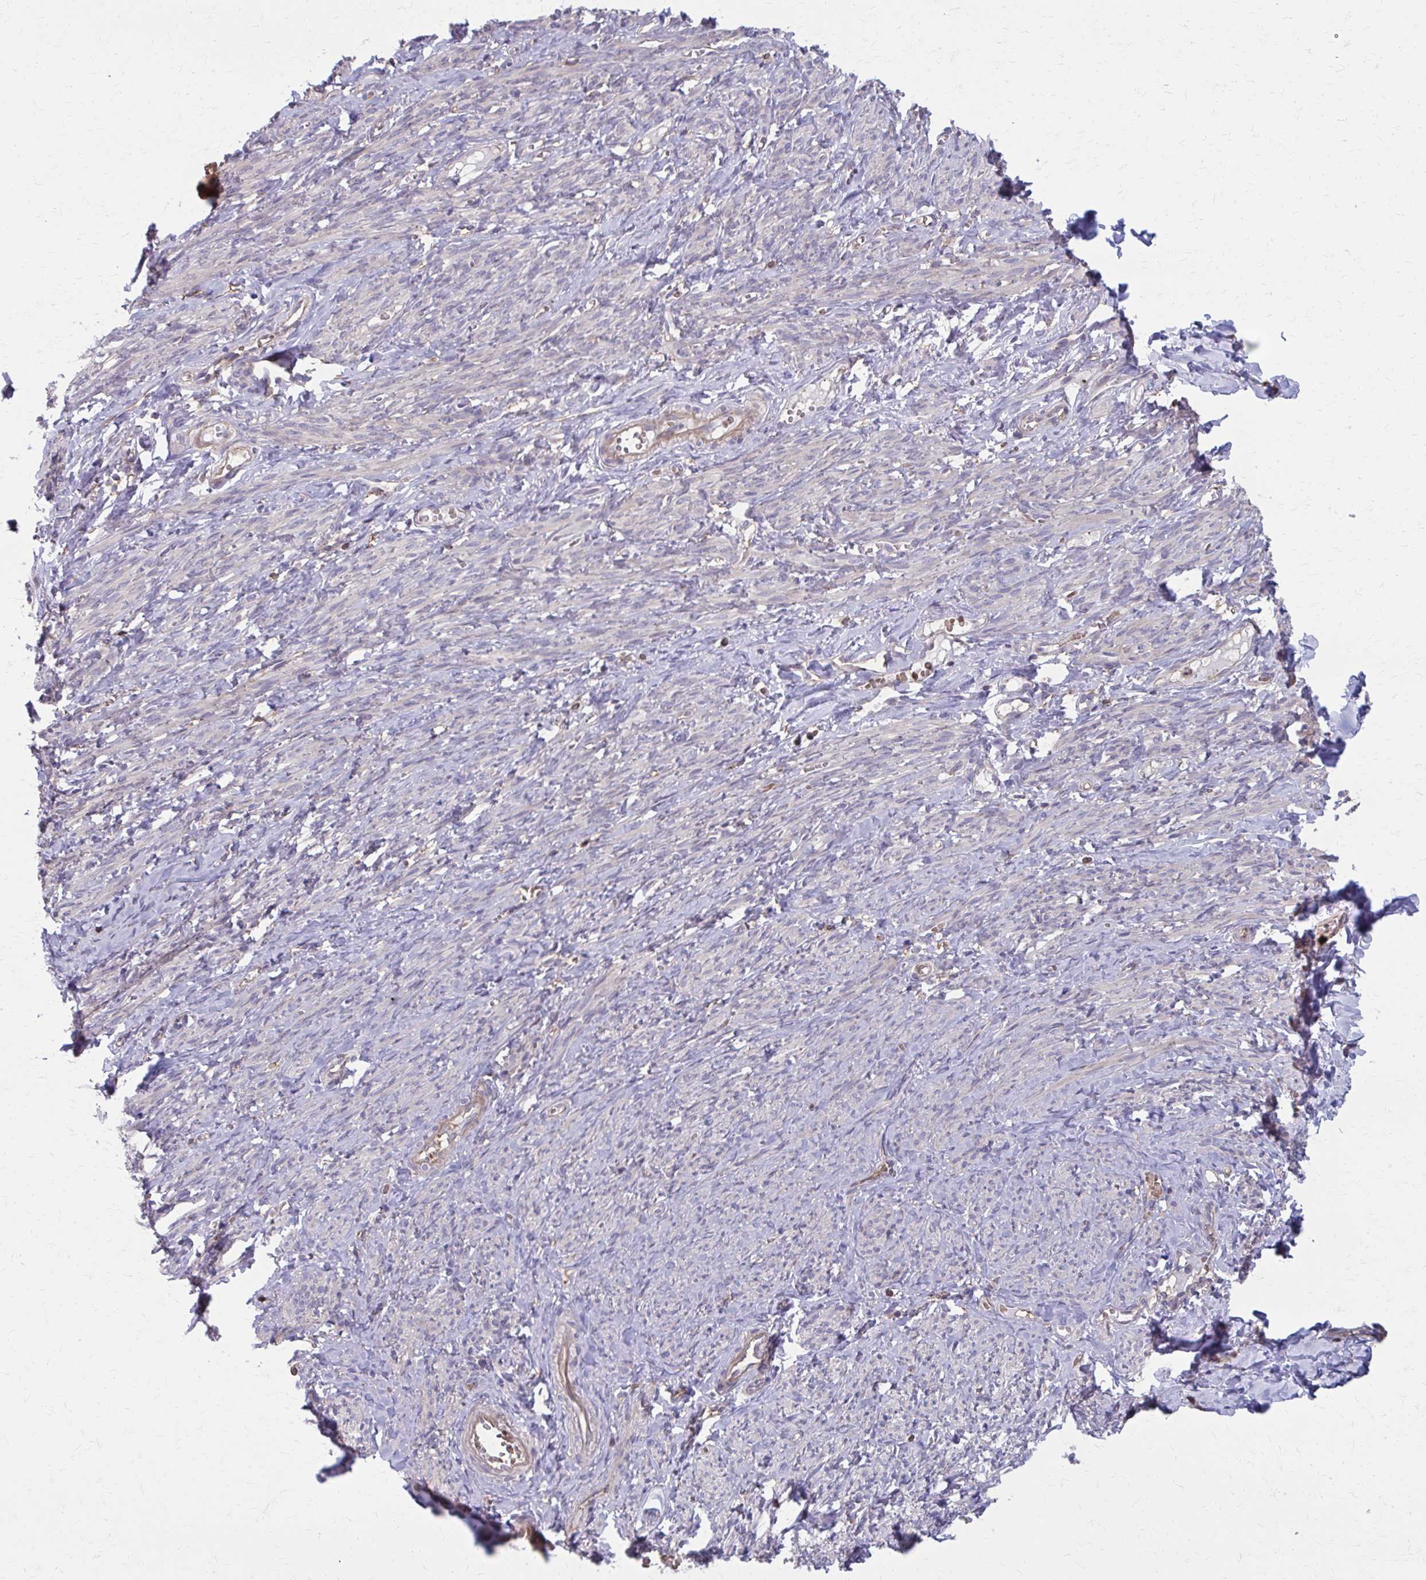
{"staining": {"intensity": "moderate", "quantity": "25%-75%", "location": "cytoplasmic/membranous"}, "tissue": "smooth muscle", "cell_type": "Smooth muscle cells", "image_type": "normal", "snomed": [{"axis": "morphology", "description": "Normal tissue, NOS"}, {"axis": "topography", "description": "Smooth muscle"}], "caption": "Protein expression analysis of unremarkable smooth muscle displays moderate cytoplasmic/membranous positivity in about 25%-75% of smooth muscle cells.", "gene": "MMP14", "patient": {"sex": "female", "age": 65}}